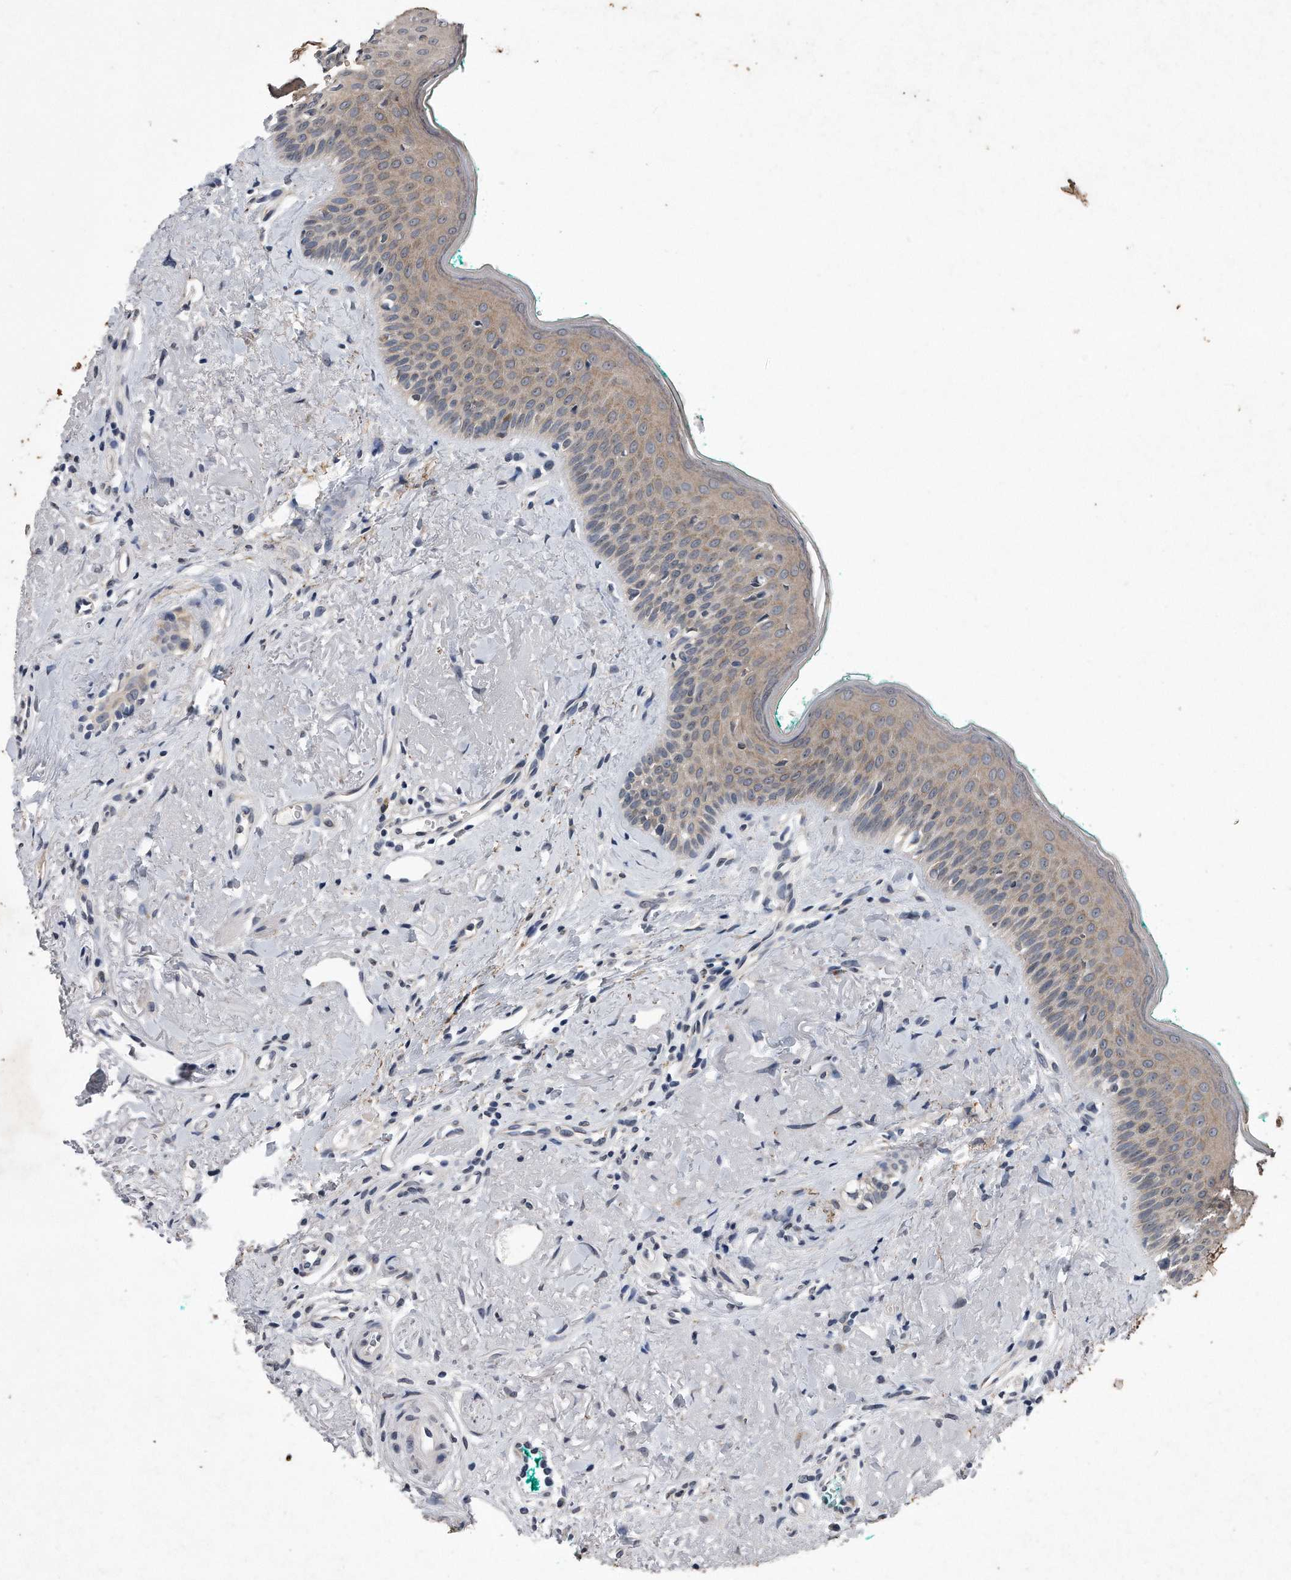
{"staining": {"intensity": "weak", "quantity": ">75%", "location": "cytoplasmic/membranous"}, "tissue": "oral mucosa", "cell_type": "Squamous epithelial cells", "image_type": "normal", "snomed": [{"axis": "morphology", "description": "Normal tissue, NOS"}, {"axis": "topography", "description": "Oral tissue"}], "caption": "Immunohistochemistry (DAB (3,3'-diaminobenzidine)) staining of normal oral mucosa displays weak cytoplasmic/membranous protein staining in approximately >75% of squamous epithelial cells.", "gene": "DAB1", "patient": {"sex": "female", "age": 70}}